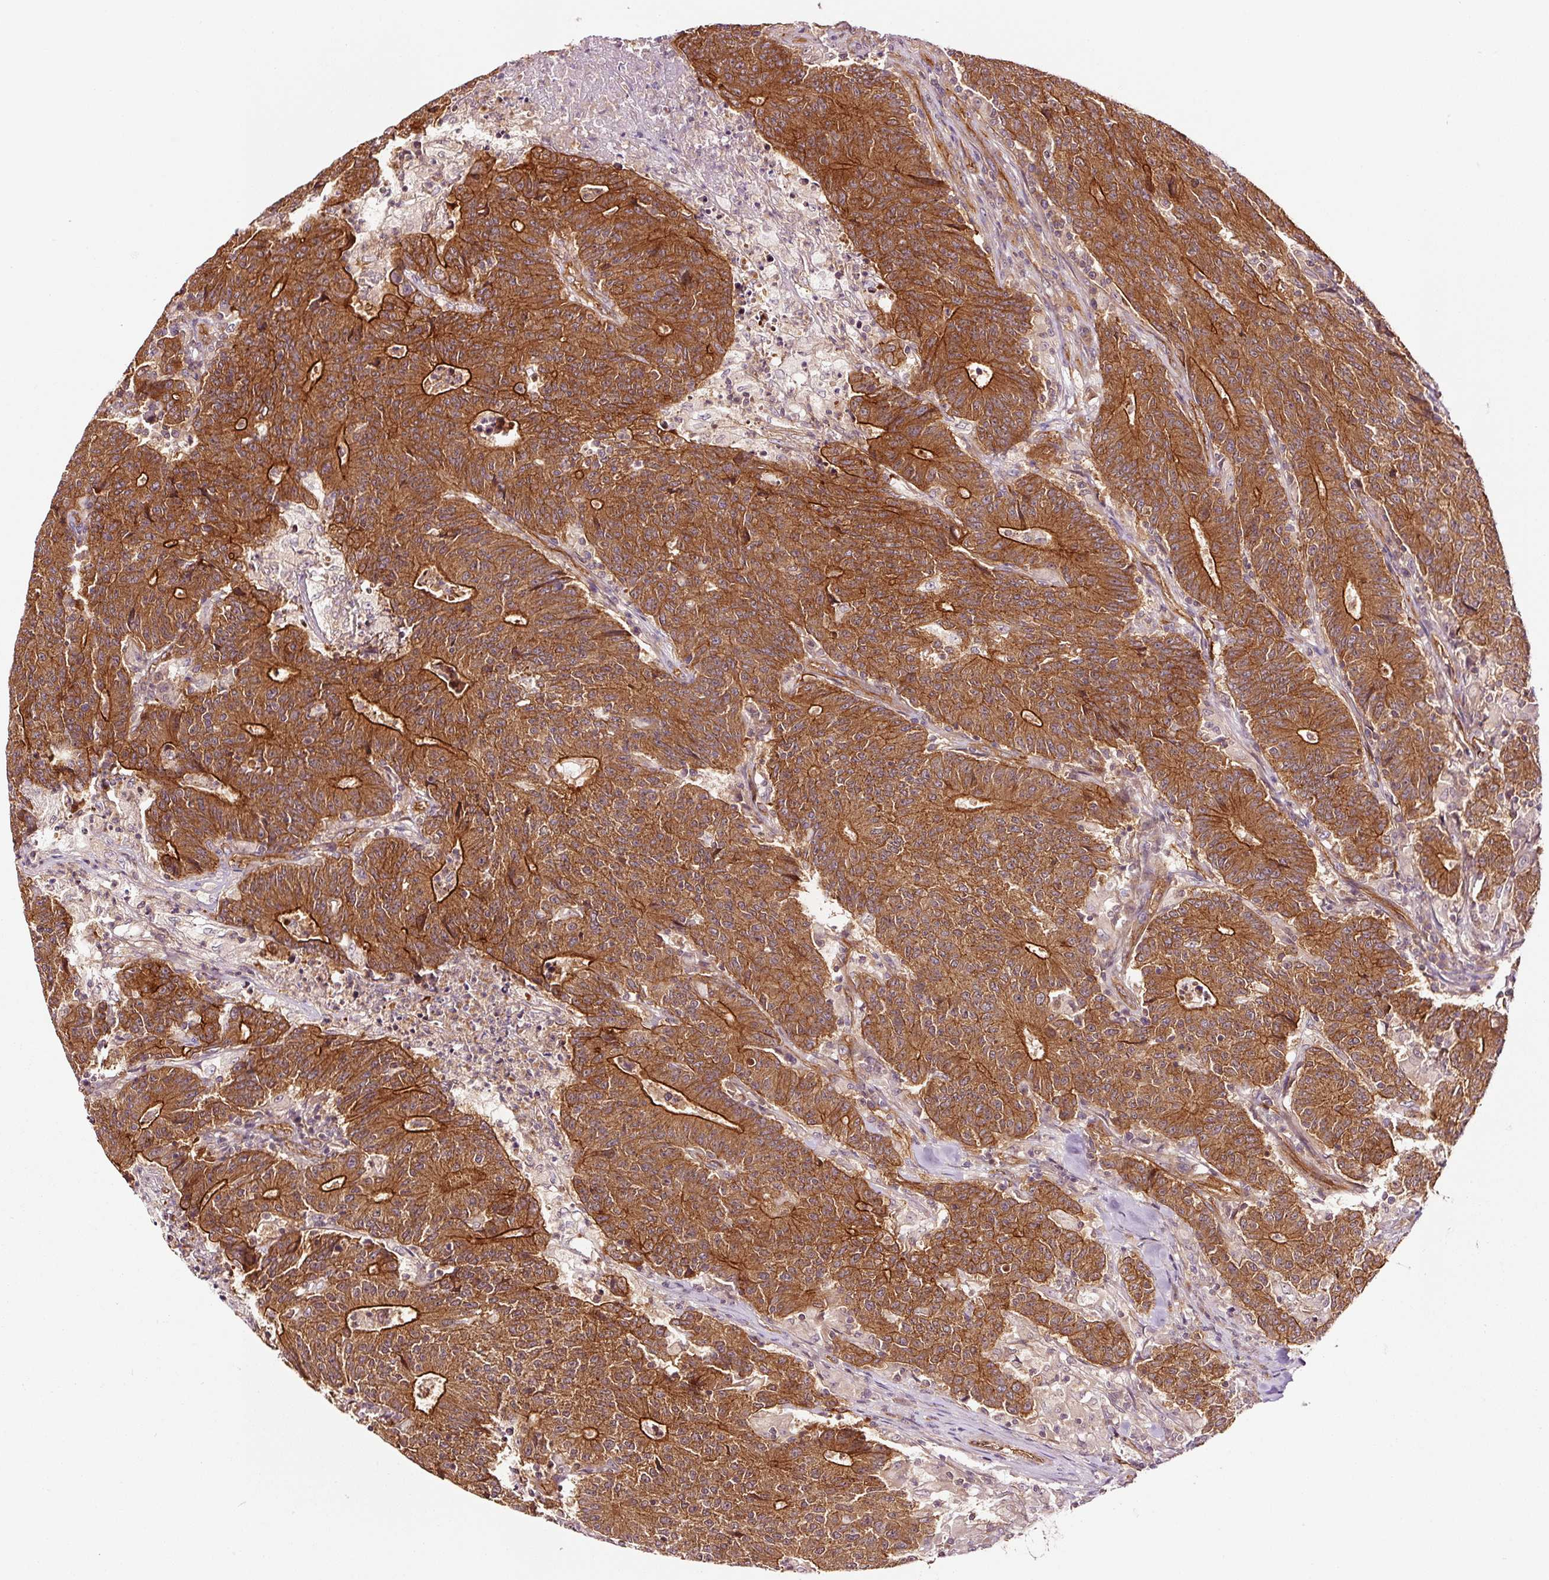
{"staining": {"intensity": "strong", "quantity": ">75%", "location": "cytoplasmic/membranous"}, "tissue": "colorectal cancer", "cell_type": "Tumor cells", "image_type": "cancer", "snomed": [{"axis": "morphology", "description": "Adenocarcinoma, NOS"}, {"axis": "topography", "description": "Colon"}], "caption": "There is high levels of strong cytoplasmic/membranous expression in tumor cells of colorectal cancer, as demonstrated by immunohistochemical staining (brown color).", "gene": "METAP1", "patient": {"sex": "female", "age": 75}}